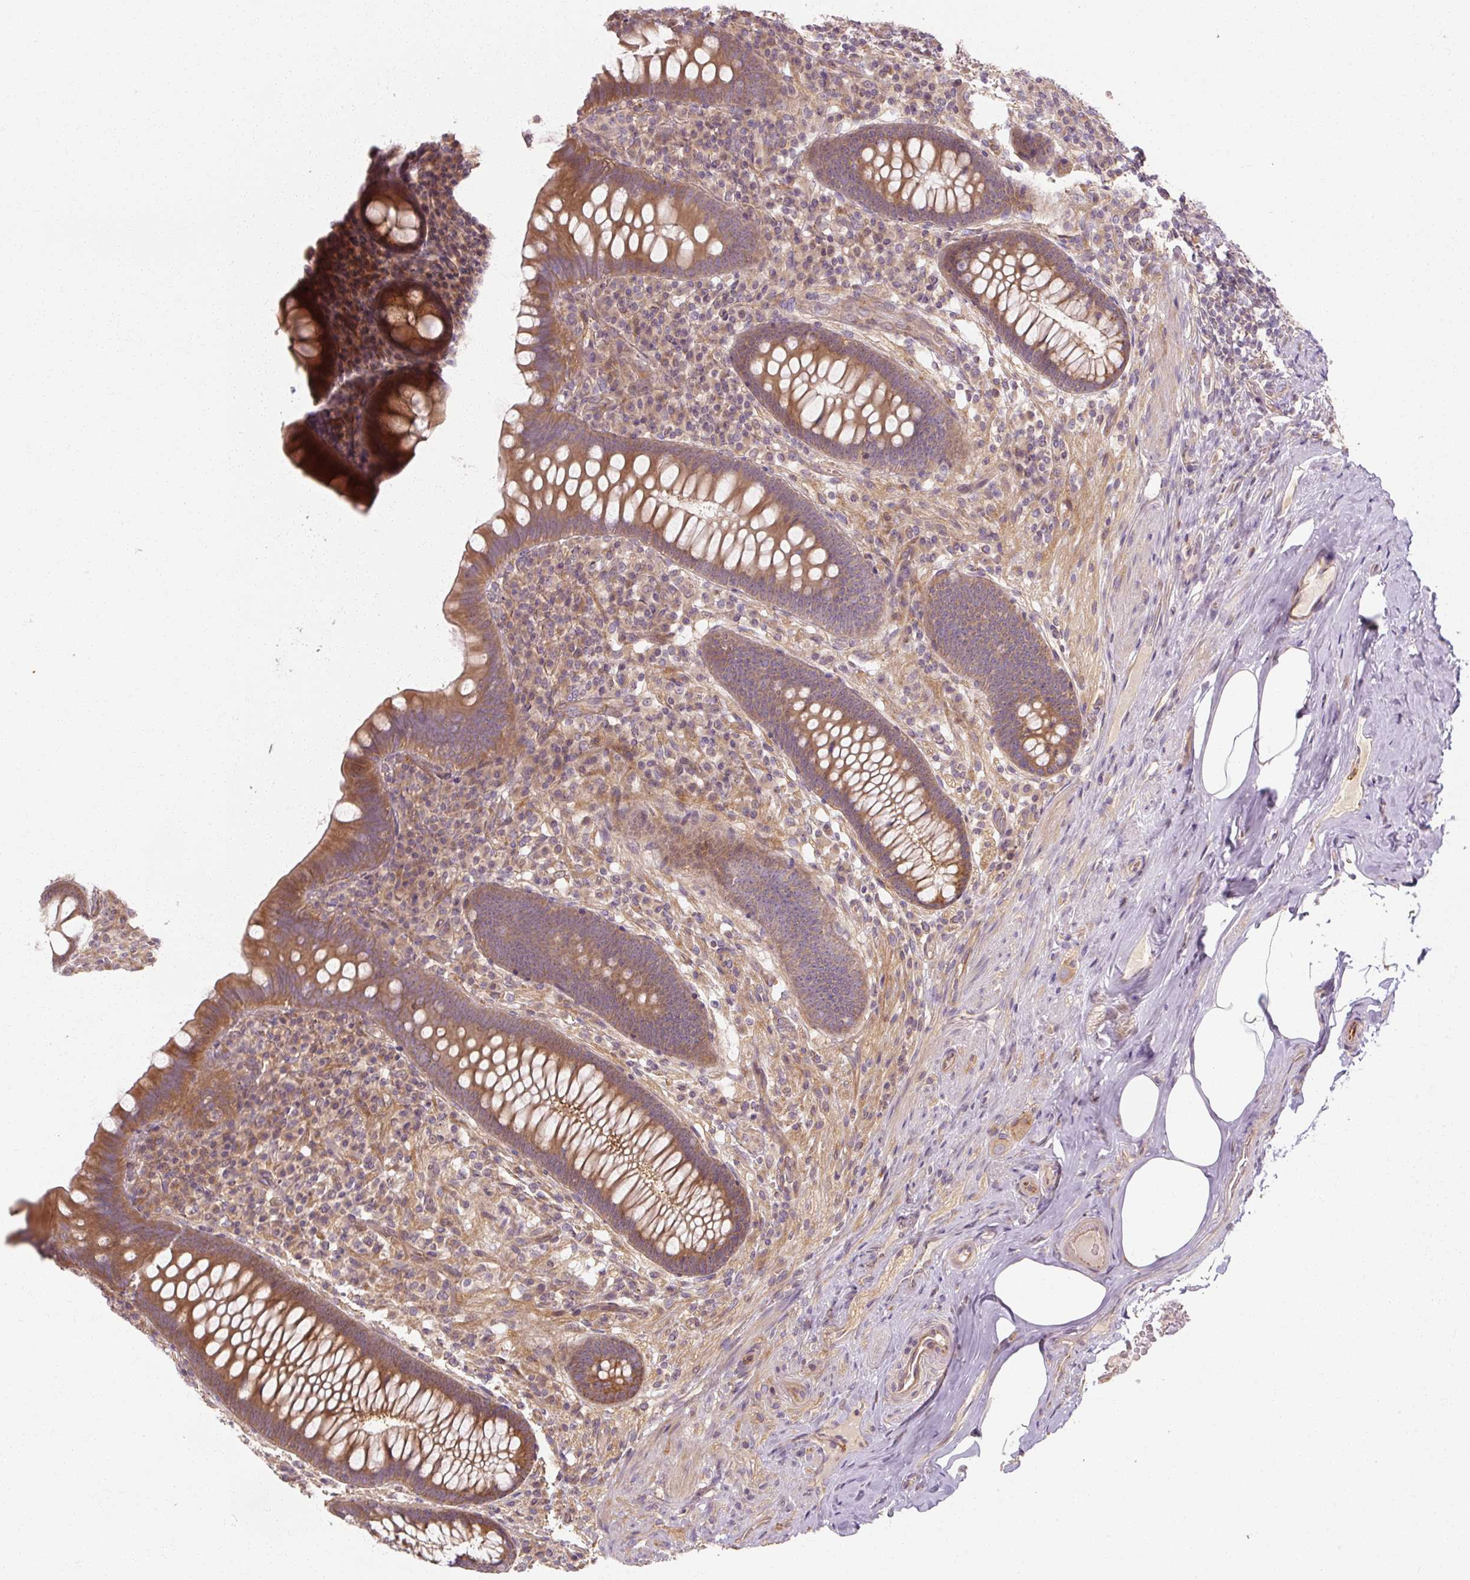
{"staining": {"intensity": "moderate", "quantity": "25%-75%", "location": "cytoplasmic/membranous"}, "tissue": "appendix", "cell_type": "Glandular cells", "image_type": "normal", "snomed": [{"axis": "morphology", "description": "Normal tissue, NOS"}, {"axis": "topography", "description": "Appendix"}], "caption": "Protein positivity by IHC displays moderate cytoplasmic/membranous expression in approximately 25%-75% of glandular cells in normal appendix. The protein of interest is shown in brown color, while the nuclei are stained blue.", "gene": "RB1CC1", "patient": {"sex": "male", "age": 71}}